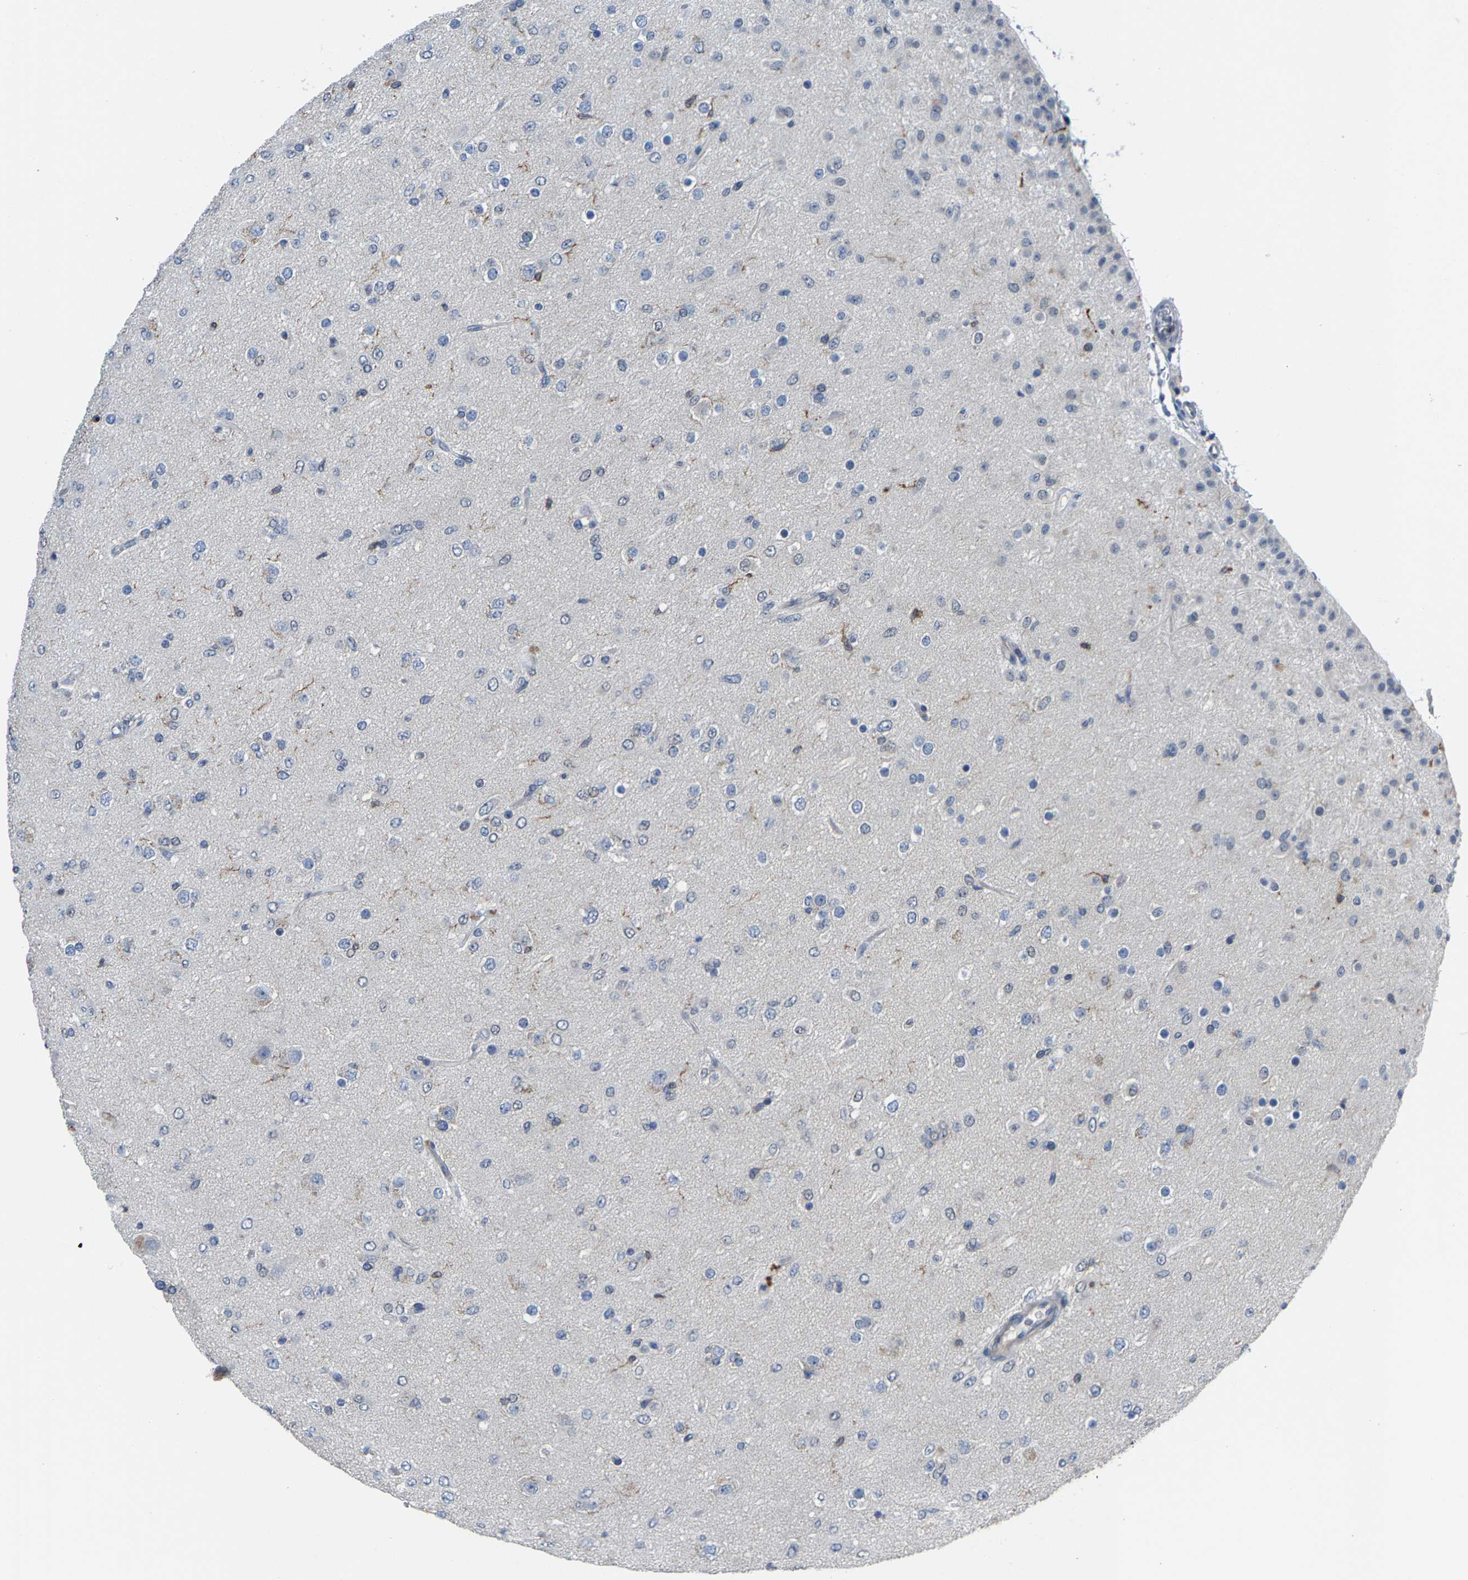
{"staining": {"intensity": "negative", "quantity": "none", "location": "none"}, "tissue": "glioma", "cell_type": "Tumor cells", "image_type": "cancer", "snomed": [{"axis": "morphology", "description": "Glioma, malignant, Low grade"}, {"axis": "topography", "description": "Brain"}], "caption": "Immunohistochemical staining of glioma exhibits no significant staining in tumor cells.", "gene": "AGBL3", "patient": {"sex": "male", "age": 65}}